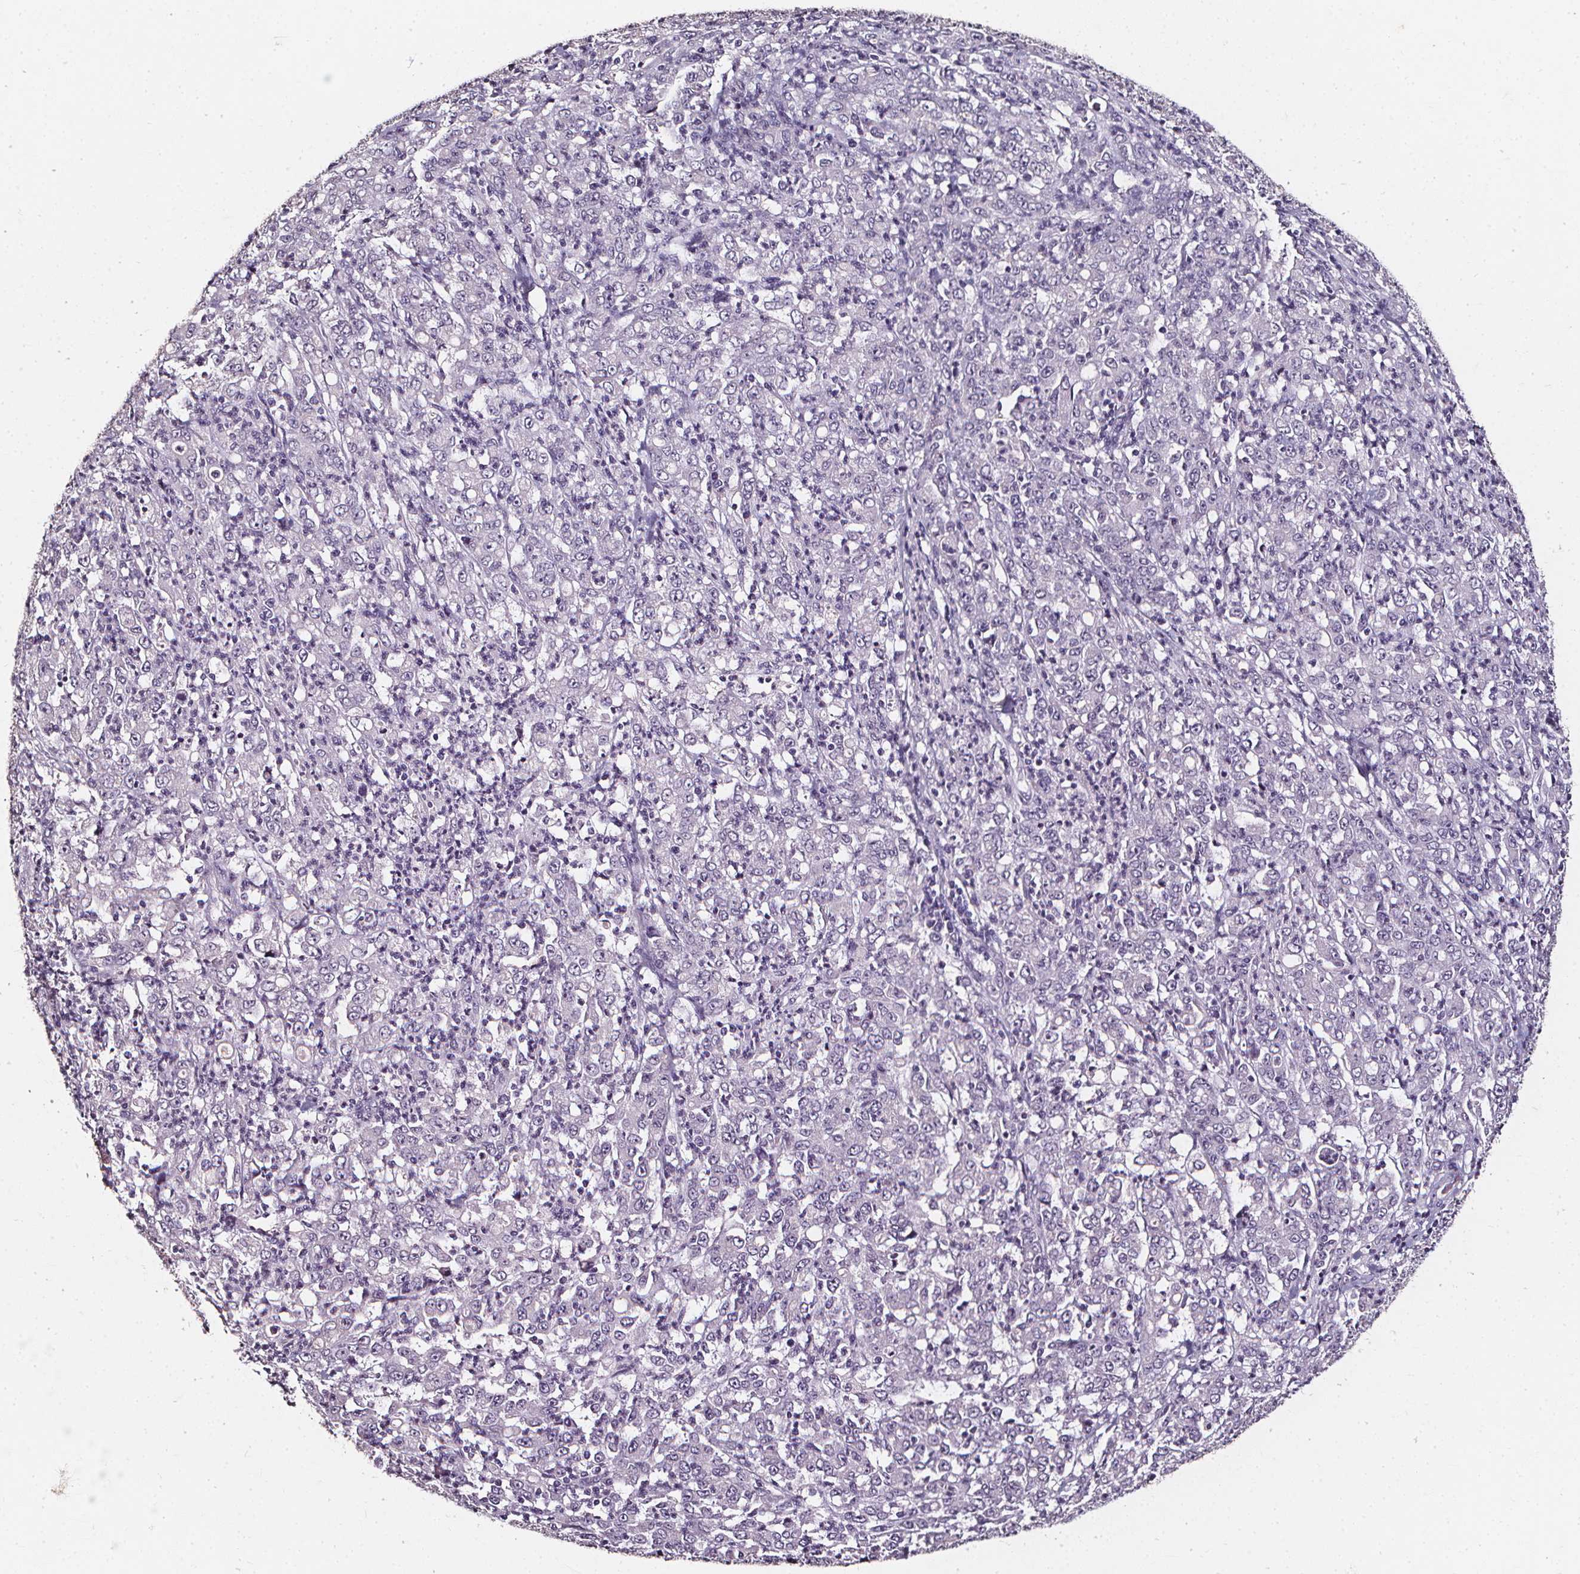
{"staining": {"intensity": "negative", "quantity": "none", "location": "none"}, "tissue": "stomach cancer", "cell_type": "Tumor cells", "image_type": "cancer", "snomed": [{"axis": "morphology", "description": "Adenocarcinoma, NOS"}, {"axis": "topography", "description": "Stomach, lower"}], "caption": "Immunohistochemical staining of stomach adenocarcinoma demonstrates no significant staining in tumor cells. (DAB (3,3'-diaminobenzidine) immunohistochemistry (IHC) visualized using brightfield microscopy, high magnification).", "gene": "DEFA5", "patient": {"sex": "female", "age": 71}}